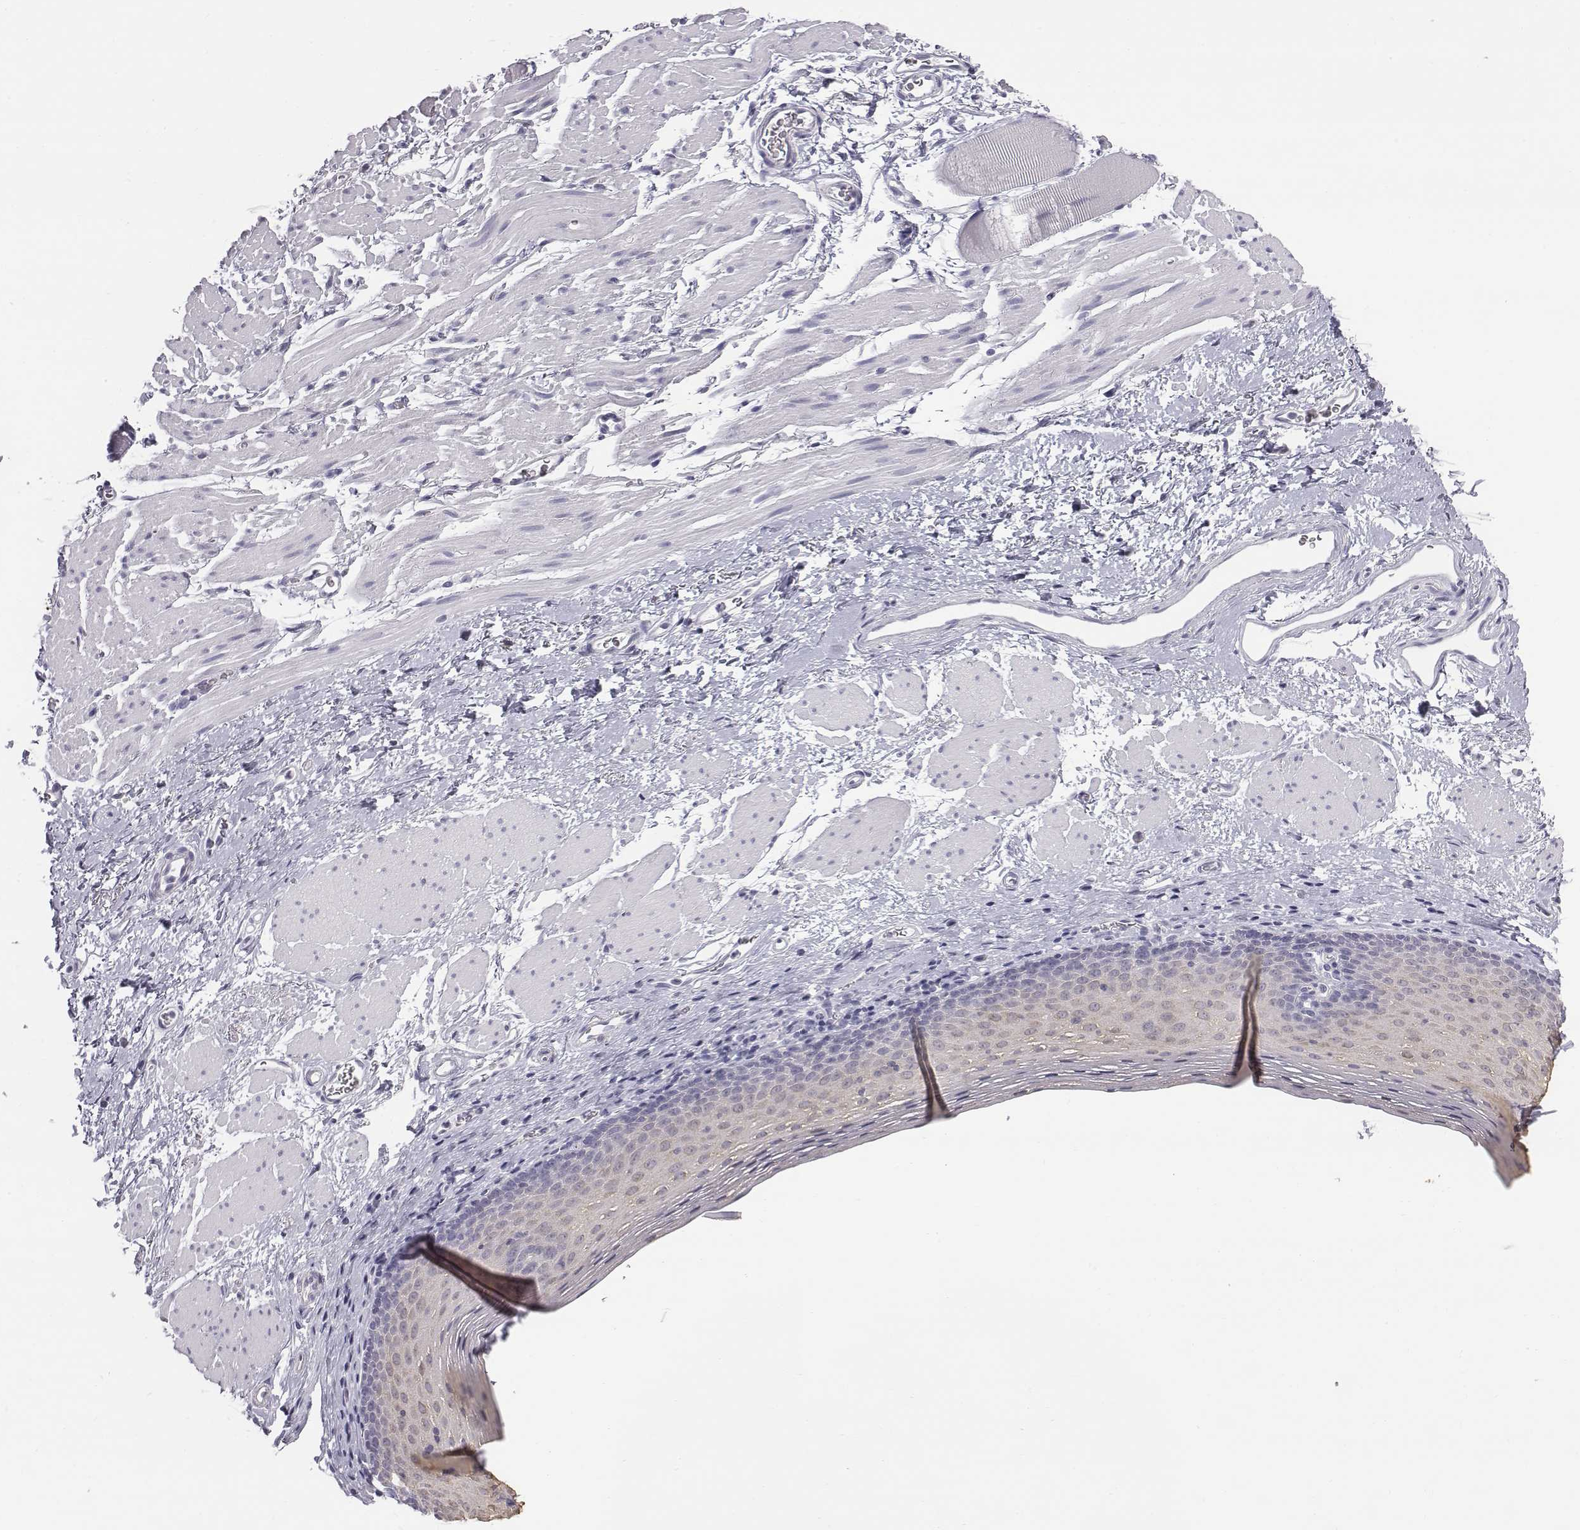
{"staining": {"intensity": "negative", "quantity": "none", "location": "none"}, "tissue": "esophagus", "cell_type": "Squamous epithelial cells", "image_type": "normal", "snomed": [{"axis": "morphology", "description": "Normal tissue, NOS"}, {"axis": "topography", "description": "Esophagus"}], "caption": "High power microscopy image of an immunohistochemistry (IHC) micrograph of benign esophagus, revealing no significant expression in squamous epithelial cells. Nuclei are stained in blue.", "gene": "C6orf58", "patient": {"sex": "female", "age": 68}}